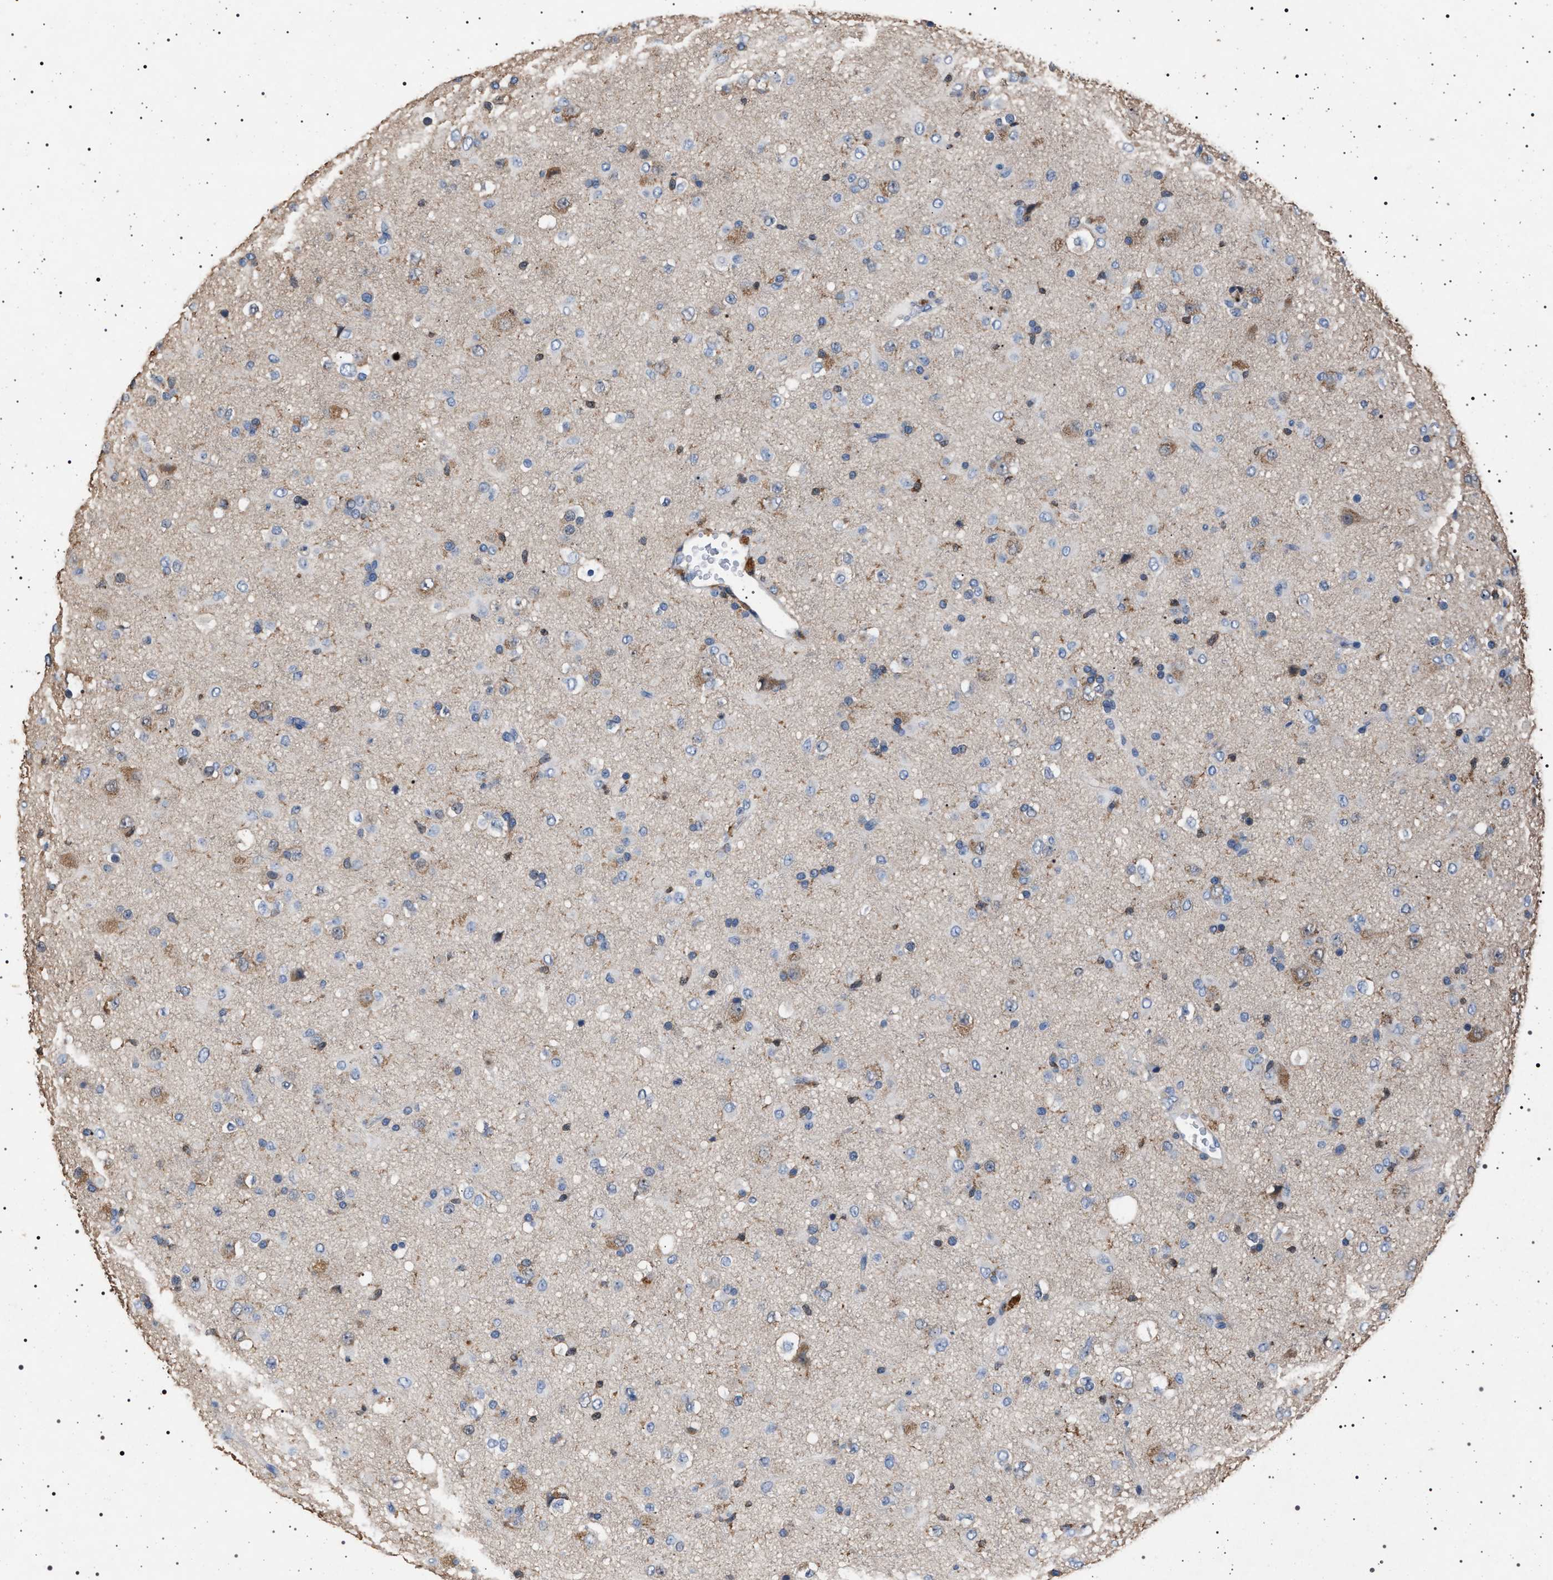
{"staining": {"intensity": "negative", "quantity": "none", "location": "none"}, "tissue": "glioma", "cell_type": "Tumor cells", "image_type": "cancer", "snomed": [{"axis": "morphology", "description": "Glioma, malignant, Low grade"}, {"axis": "topography", "description": "Brain"}], "caption": "A high-resolution micrograph shows immunohistochemistry staining of low-grade glioma (malignant), which displays no significant positivity in tumor cells. (Stains: DAB IHC with hematoxylin counter stain, Microscopy: brightfield microscopy at high magnification).", "gene": "SMAP2", "patient": {"sex": "male", "age": 65}}